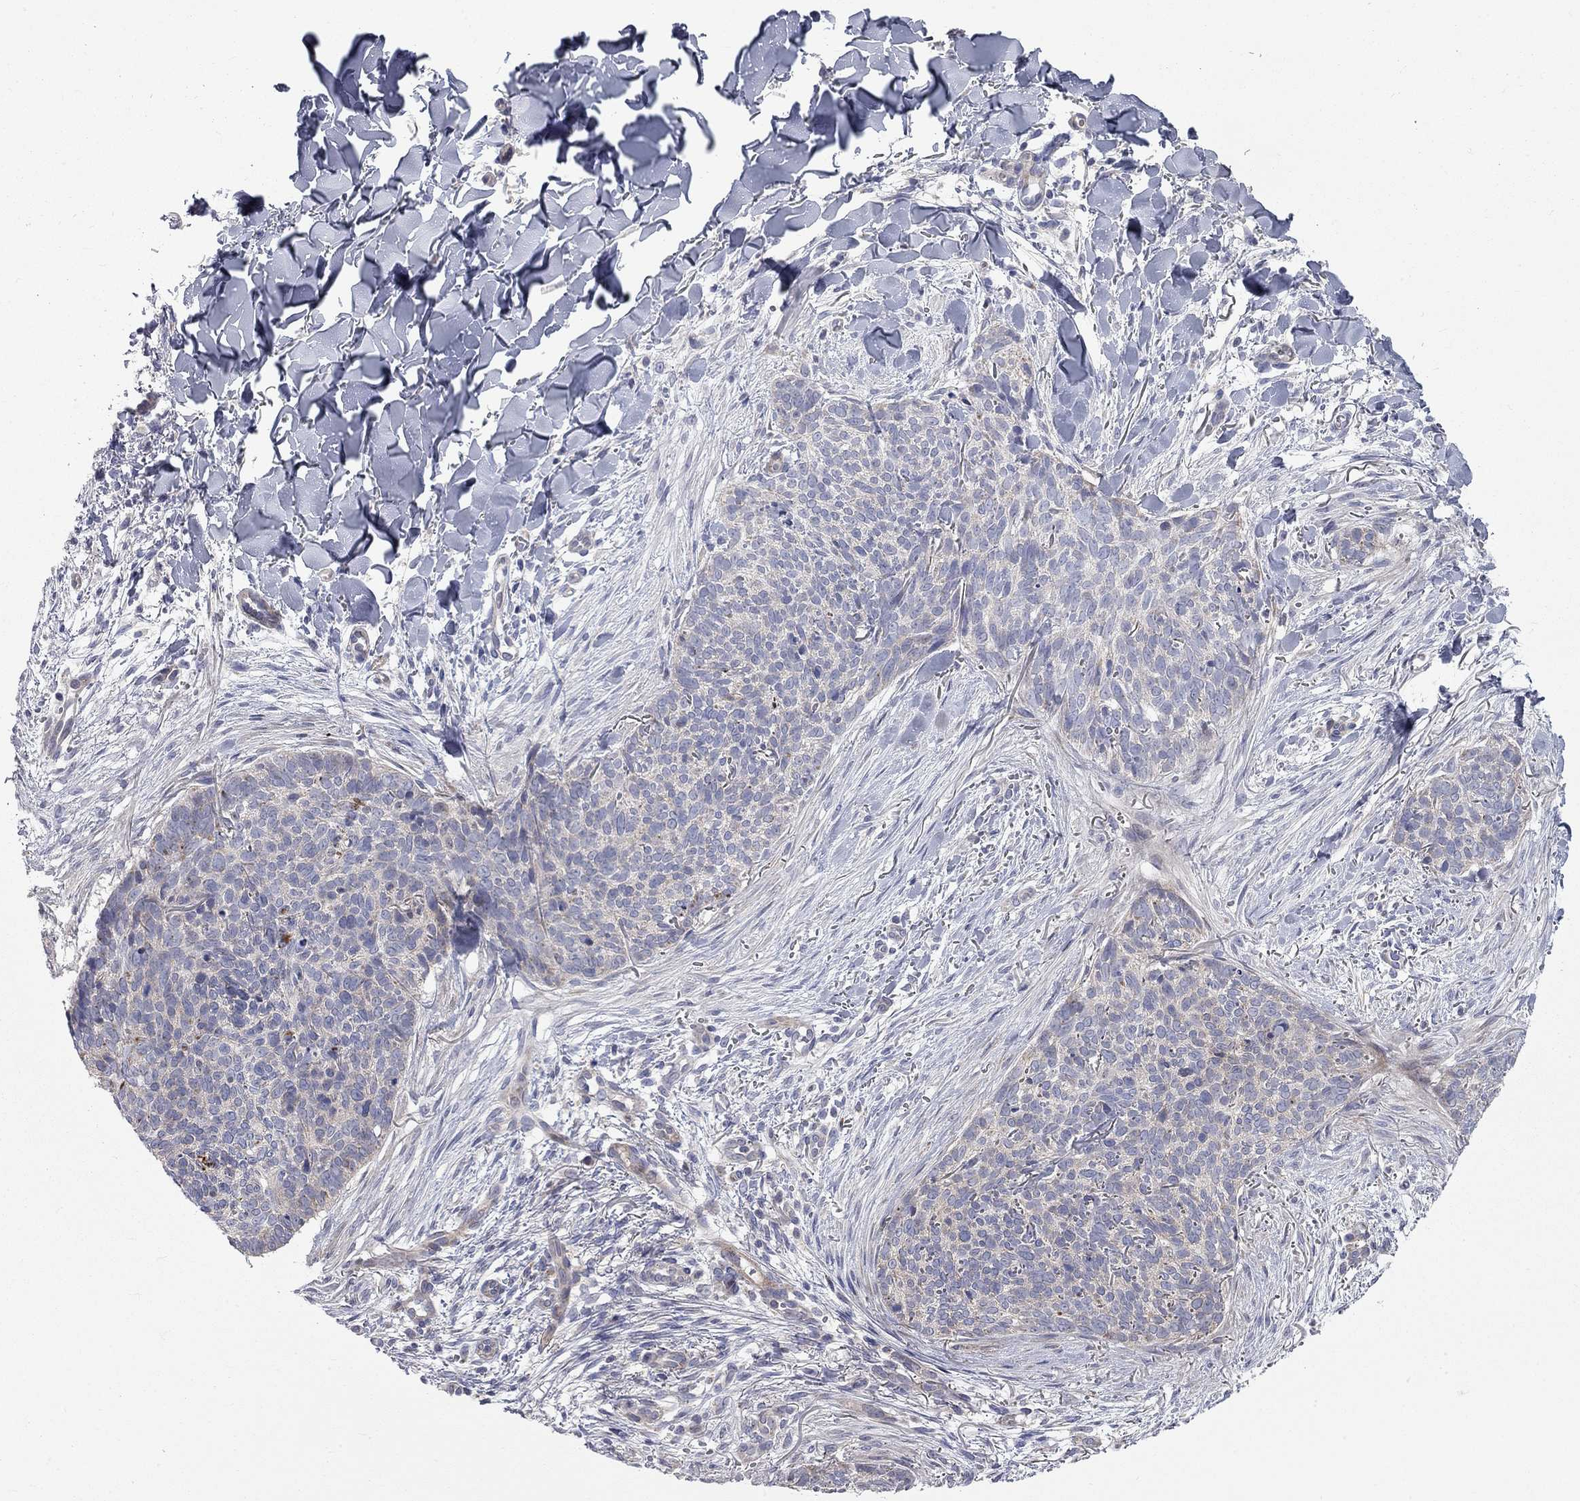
{"staining": {"intensity": "weak", "quantity": "<25%", "location": "cytoplasmic/membranous"}, "tissue": "skin cancer", "cell_type": "Tumor cells", "image_type": "cancer", "snomed": [{"axis": "morphology", "description": "Basal cell carcinoma"}, {"axis": "topography", "description": "Skin"}], "caption": "Immunohistochemistry (IHC) photomicrograph of skin cancer (basal cell carcinoma) stained for a protein (brown), which exhibits no expression in tumor cells.", "gene": "KANSL1L", "patient": {"sex": "male", "age": 64}}